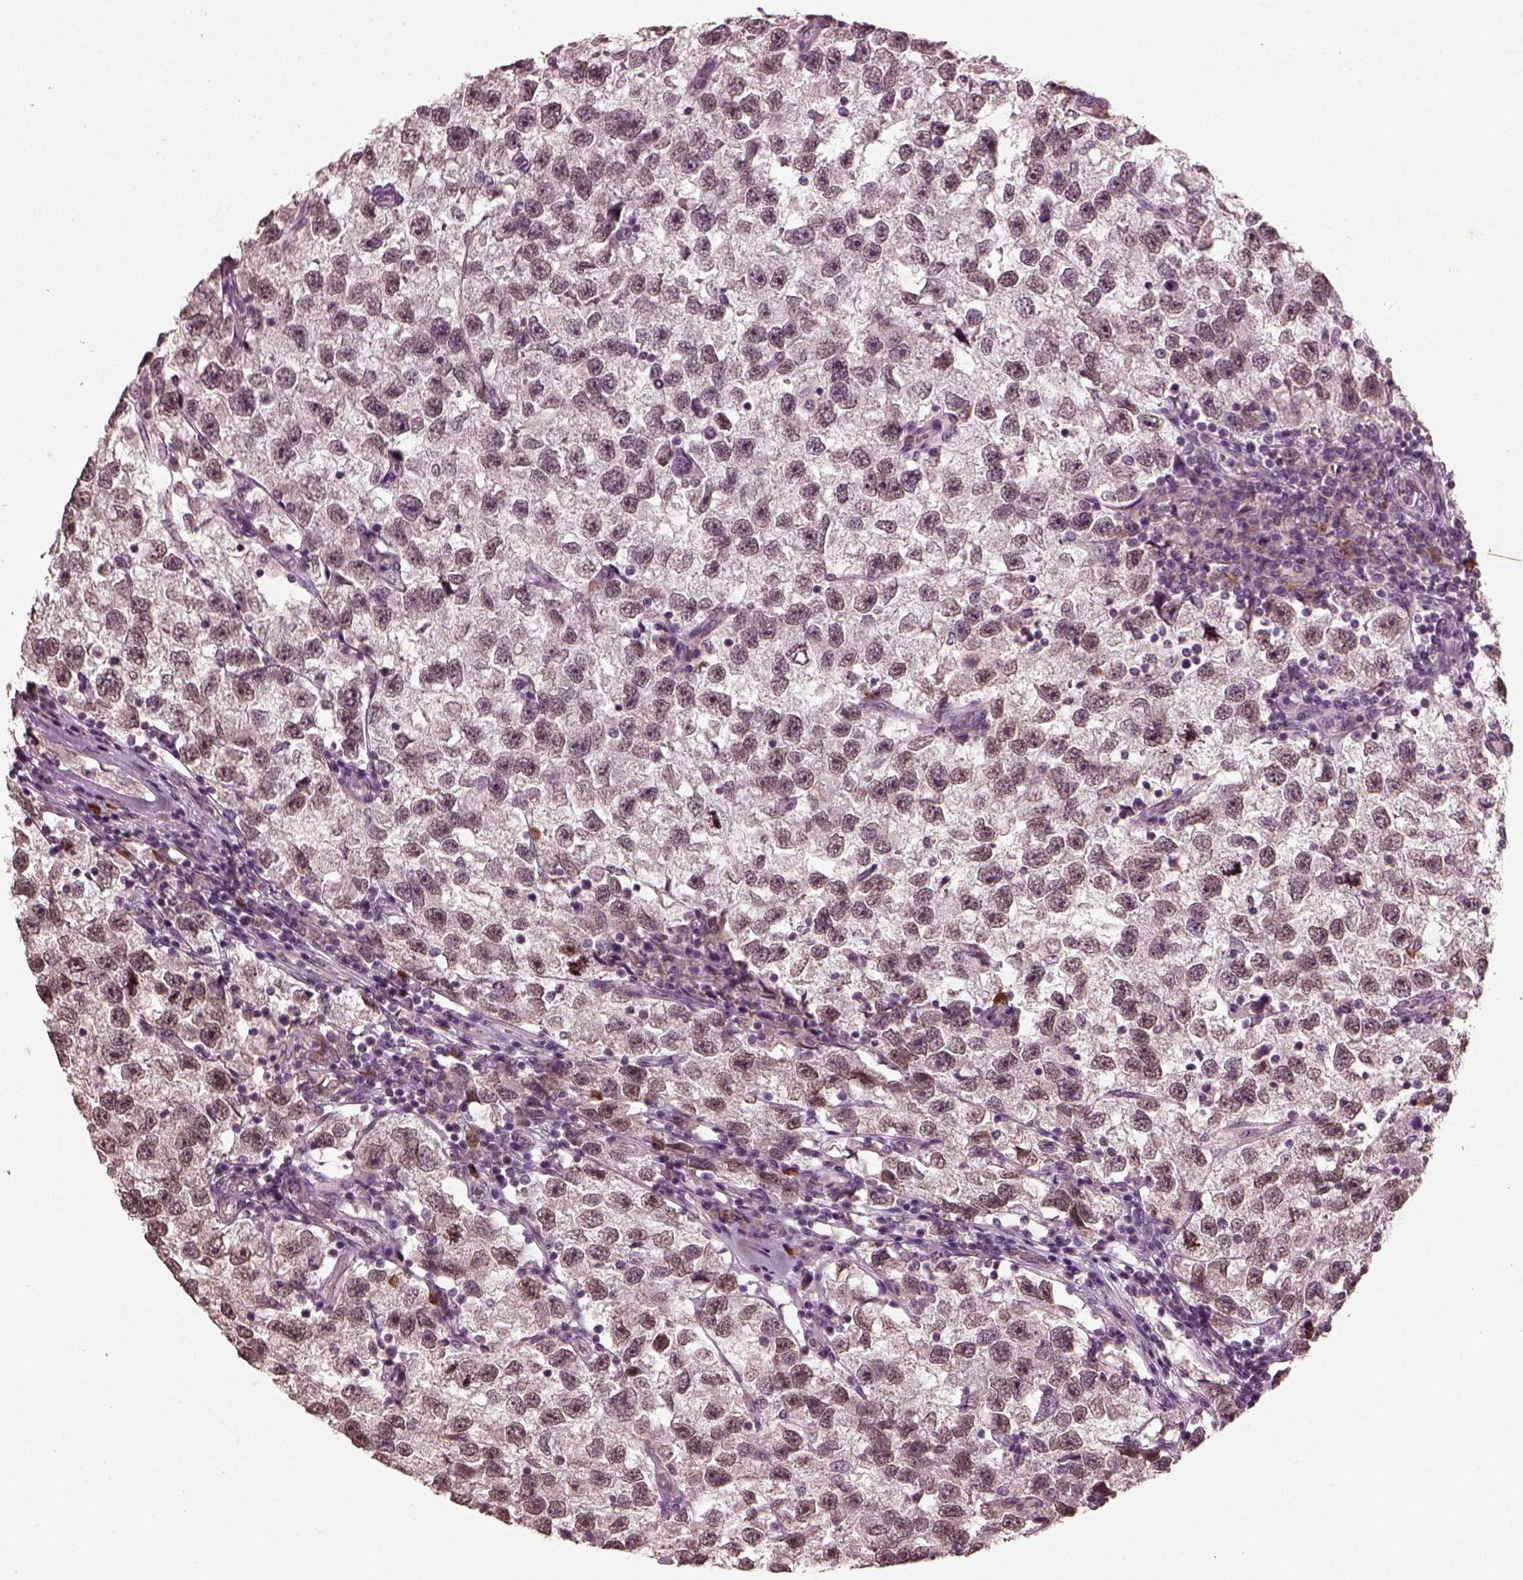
{"staining": {"intensity": "weak", "quantity": "<25%", "location": "nuclear"}, "tissue": "testis cancer", "cell_type": "Tumor cells", "image_type": "cancer", "snomed": [{"axis": "morphology", "description": "Seminoma, NOS"}, {"axis": "topography", "description": "Testis"}], "caption": "Immunohistochemistry (IHC) of human testis seminoma exhibits no expression in tumor cells. (Stains: DAB immunohistochemistry with hematoxylin counter stain, Microscopy: brightfield microscopy at high magnification).", "gene": "IL18RAP", "patient": {"sex": "male", "age": 26}}